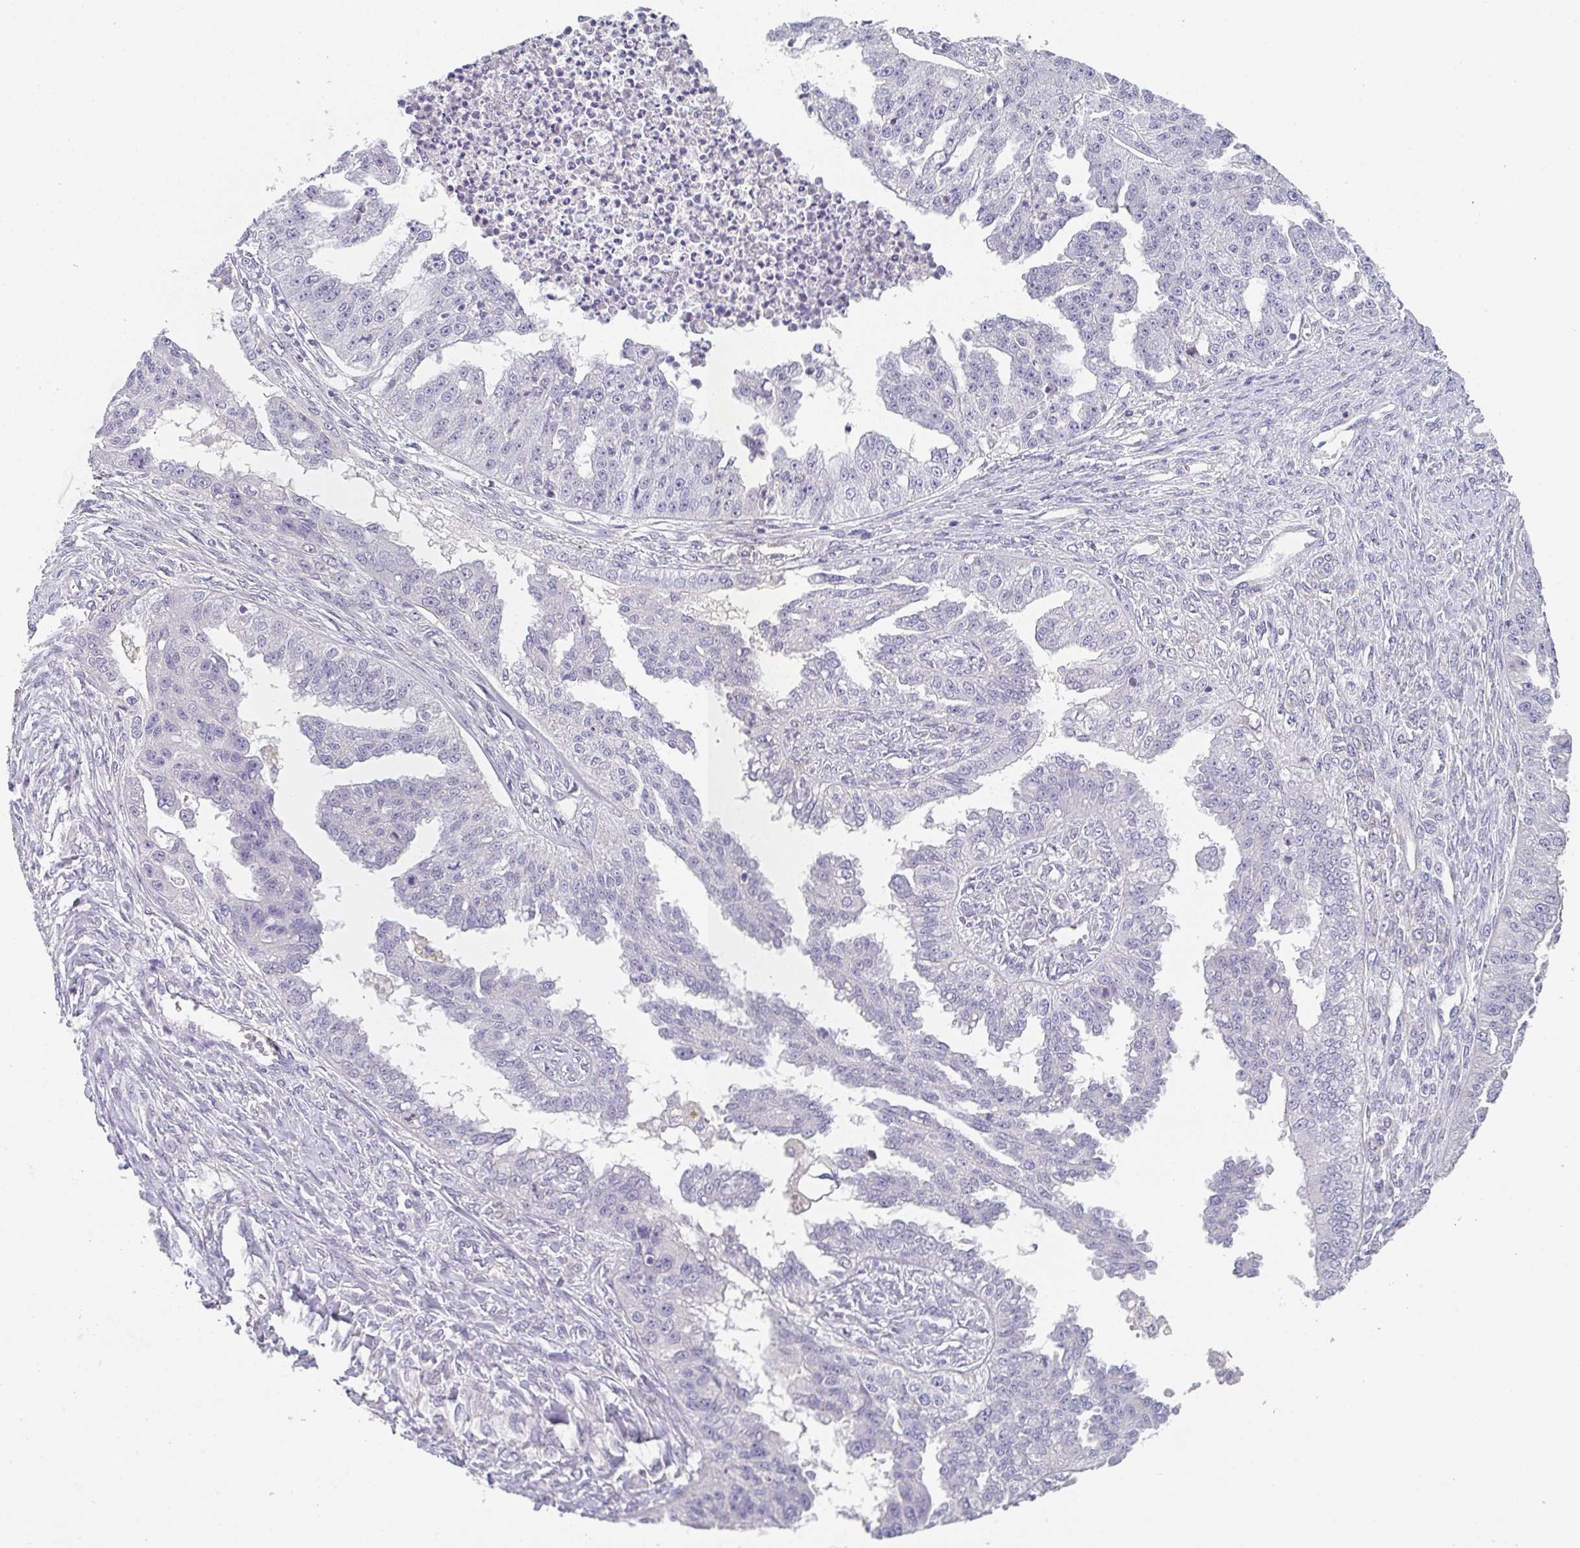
{"staining": {"intensity": "negative", "quantity": "none", "location": "none"}, "tissue": "ovarian cancer", "cell_type": "Tumor cells", "image_type": "cancer", "snomed": [{"axis": "morphology", "description": "Cystadenocarcinoma, serous, NOS"}, {"axis": "topography", "description": "Ovary"}], "caption": "Serous cystadenocarcinoma (ovarian) stained for a protein using immunohistochemistry displays no staining tumor cells.", "gene": "CHMP5", "patient": {"sex": "female", "age": 58}}